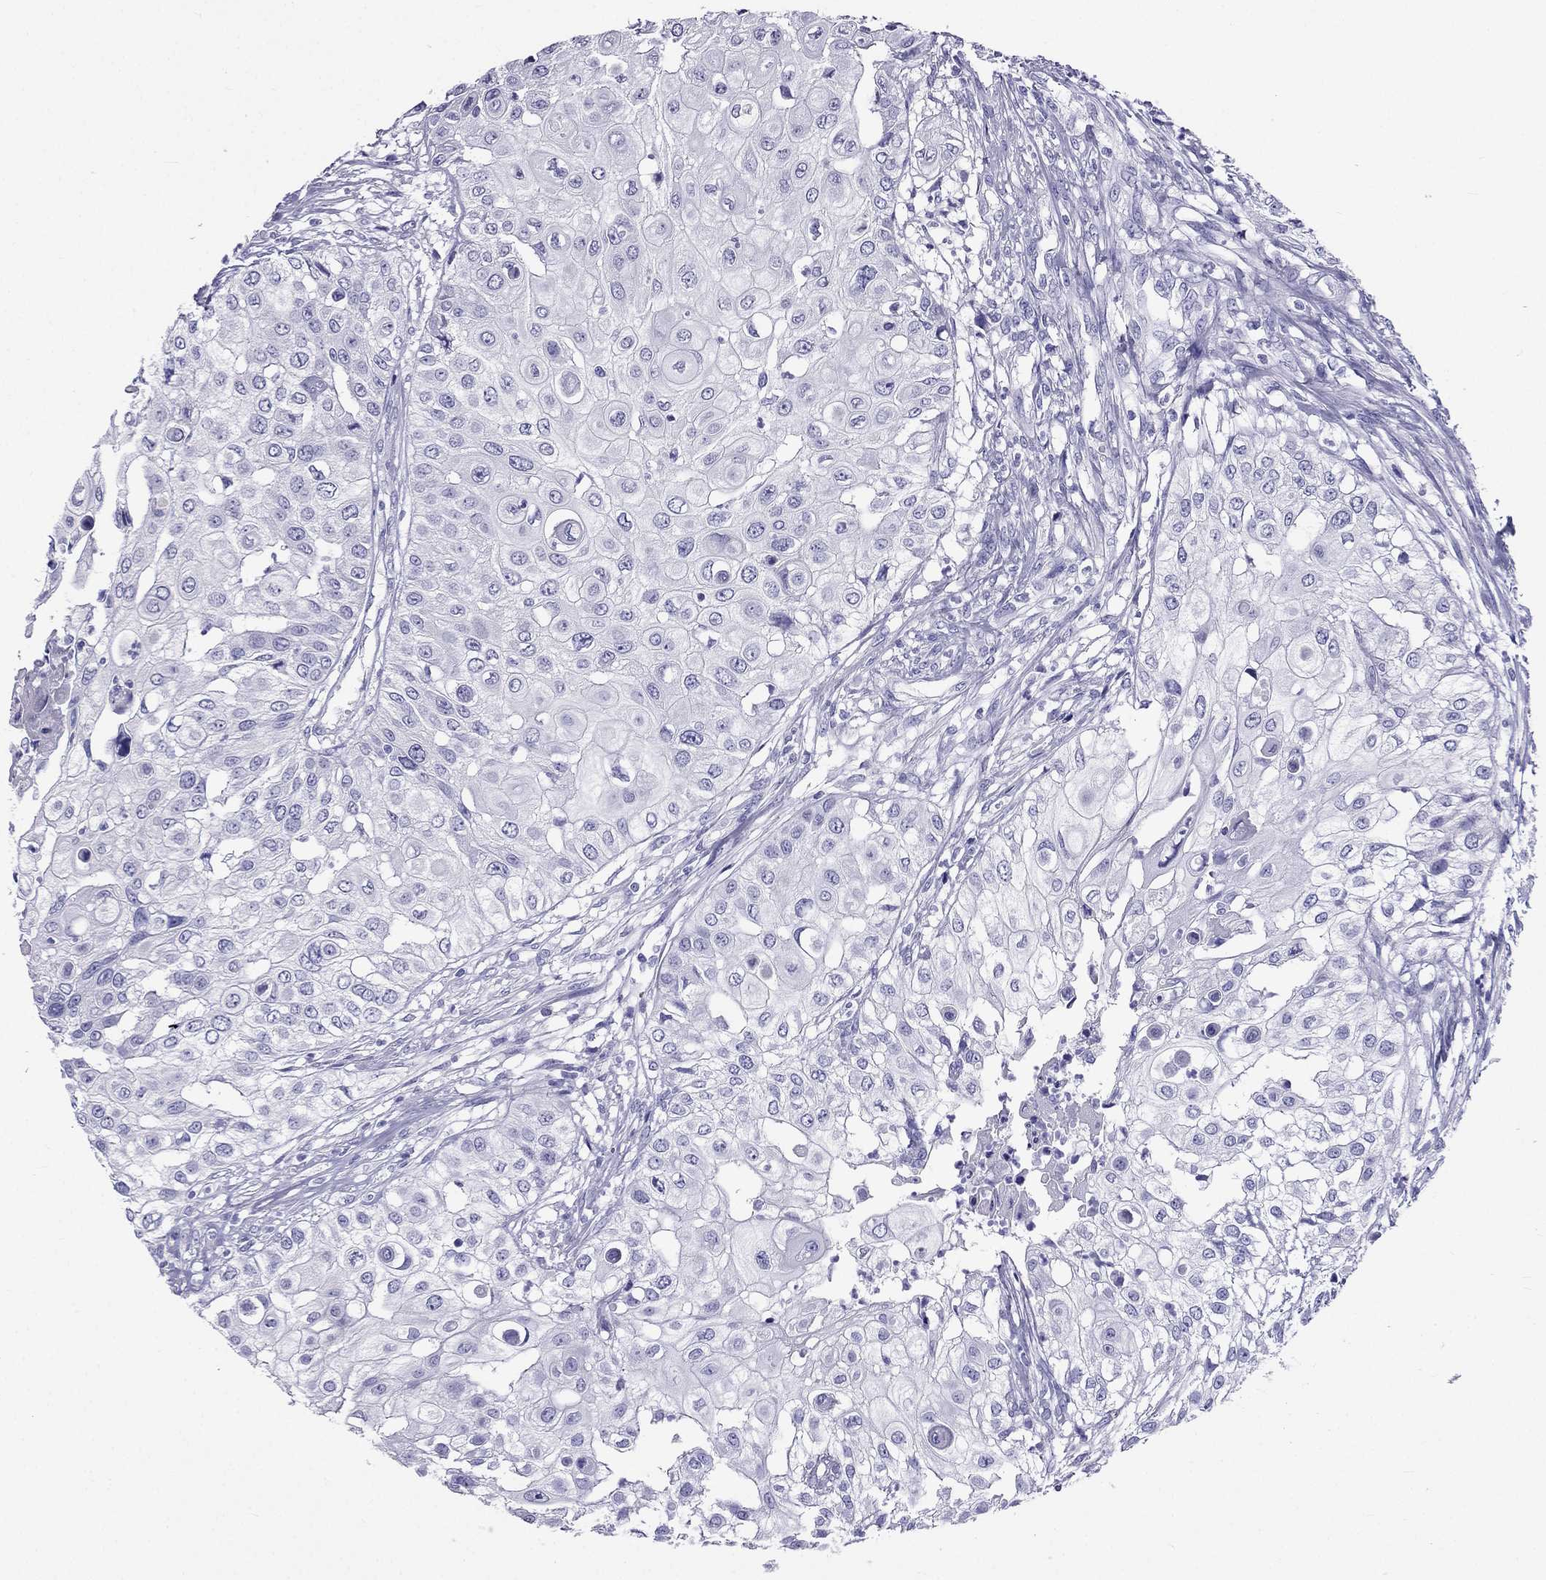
{"staining": {"intensity": "negative", "quantity": "none", "location": "none"}, "tissue": "urothelial cancer", "cell_type": "Tumor cells", "image_type": "cancer", "snomed": [{"axis": "morphology", "description": "Urothelial carcinoma, High grade"}, {"axis": "topography", "description": "Urinary bladder"}], "caption": "Immunohistochemistry histopathology image of neoplastic tissue: urothelial cancer stained with DAB (3,3'-diaminobenzidine) demonstrates no significant protein staining in tumor cells.", "gene": "ARR3", "patient": {"sex": "female", "age": 79}}